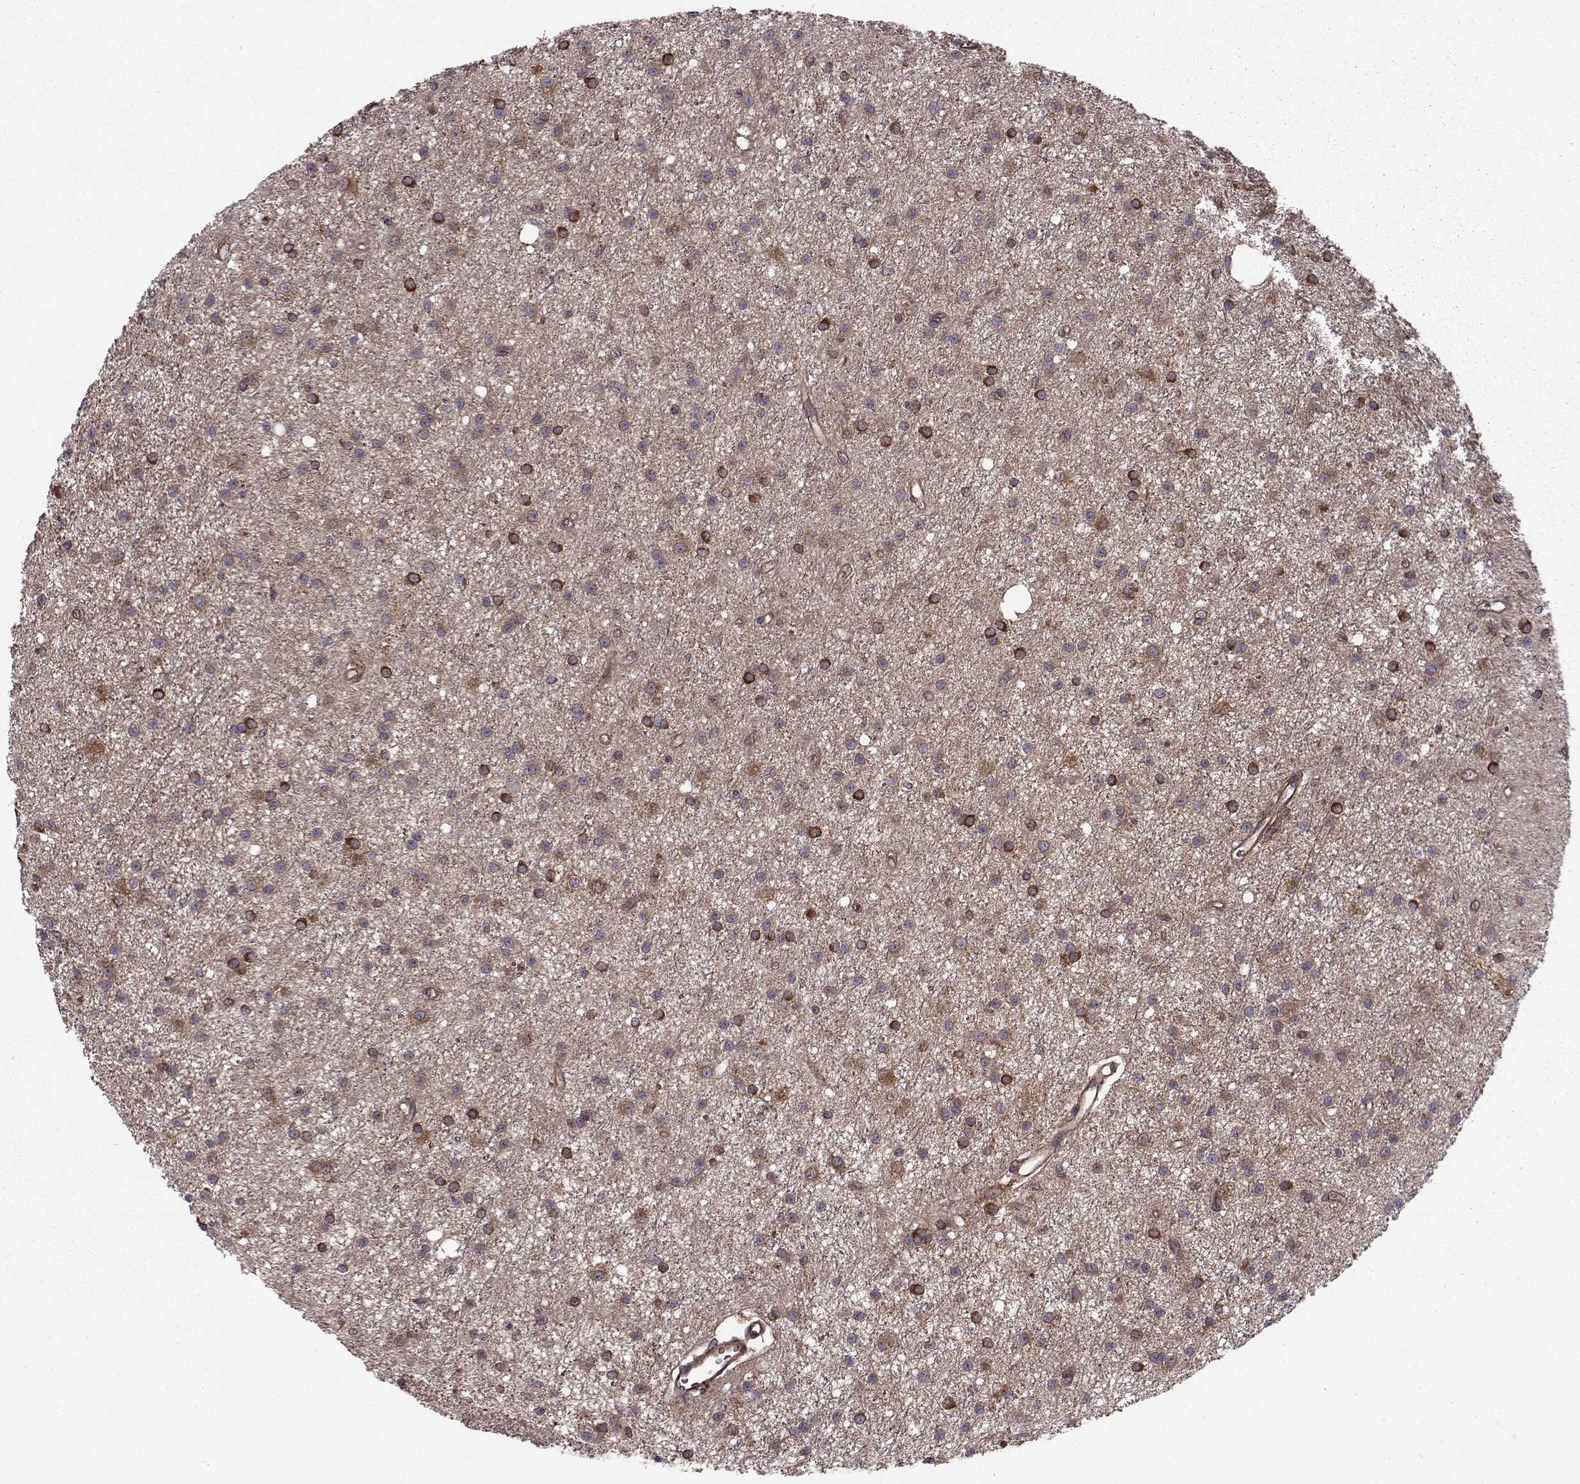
{"staining": {"intensity": "strong", "quantity": "25%-75%", "location": "cytoplasmic/membranous"}, "tissue": "glioma", "cell_type": "Tumor cells", "image_type": "cancer", "snomed": [{"axis": "morphology", "description": "Glioma, malignant, Low grade"}, {"axis": "topography", "description": "Brain"}], "caption": "The immunohistochemical stain shows strong cytoplasmic/membranous expression in tumor cells of glioma tissue.", "gene": "RABGAP1", "patient": {"sex": "male", "age": 27}}